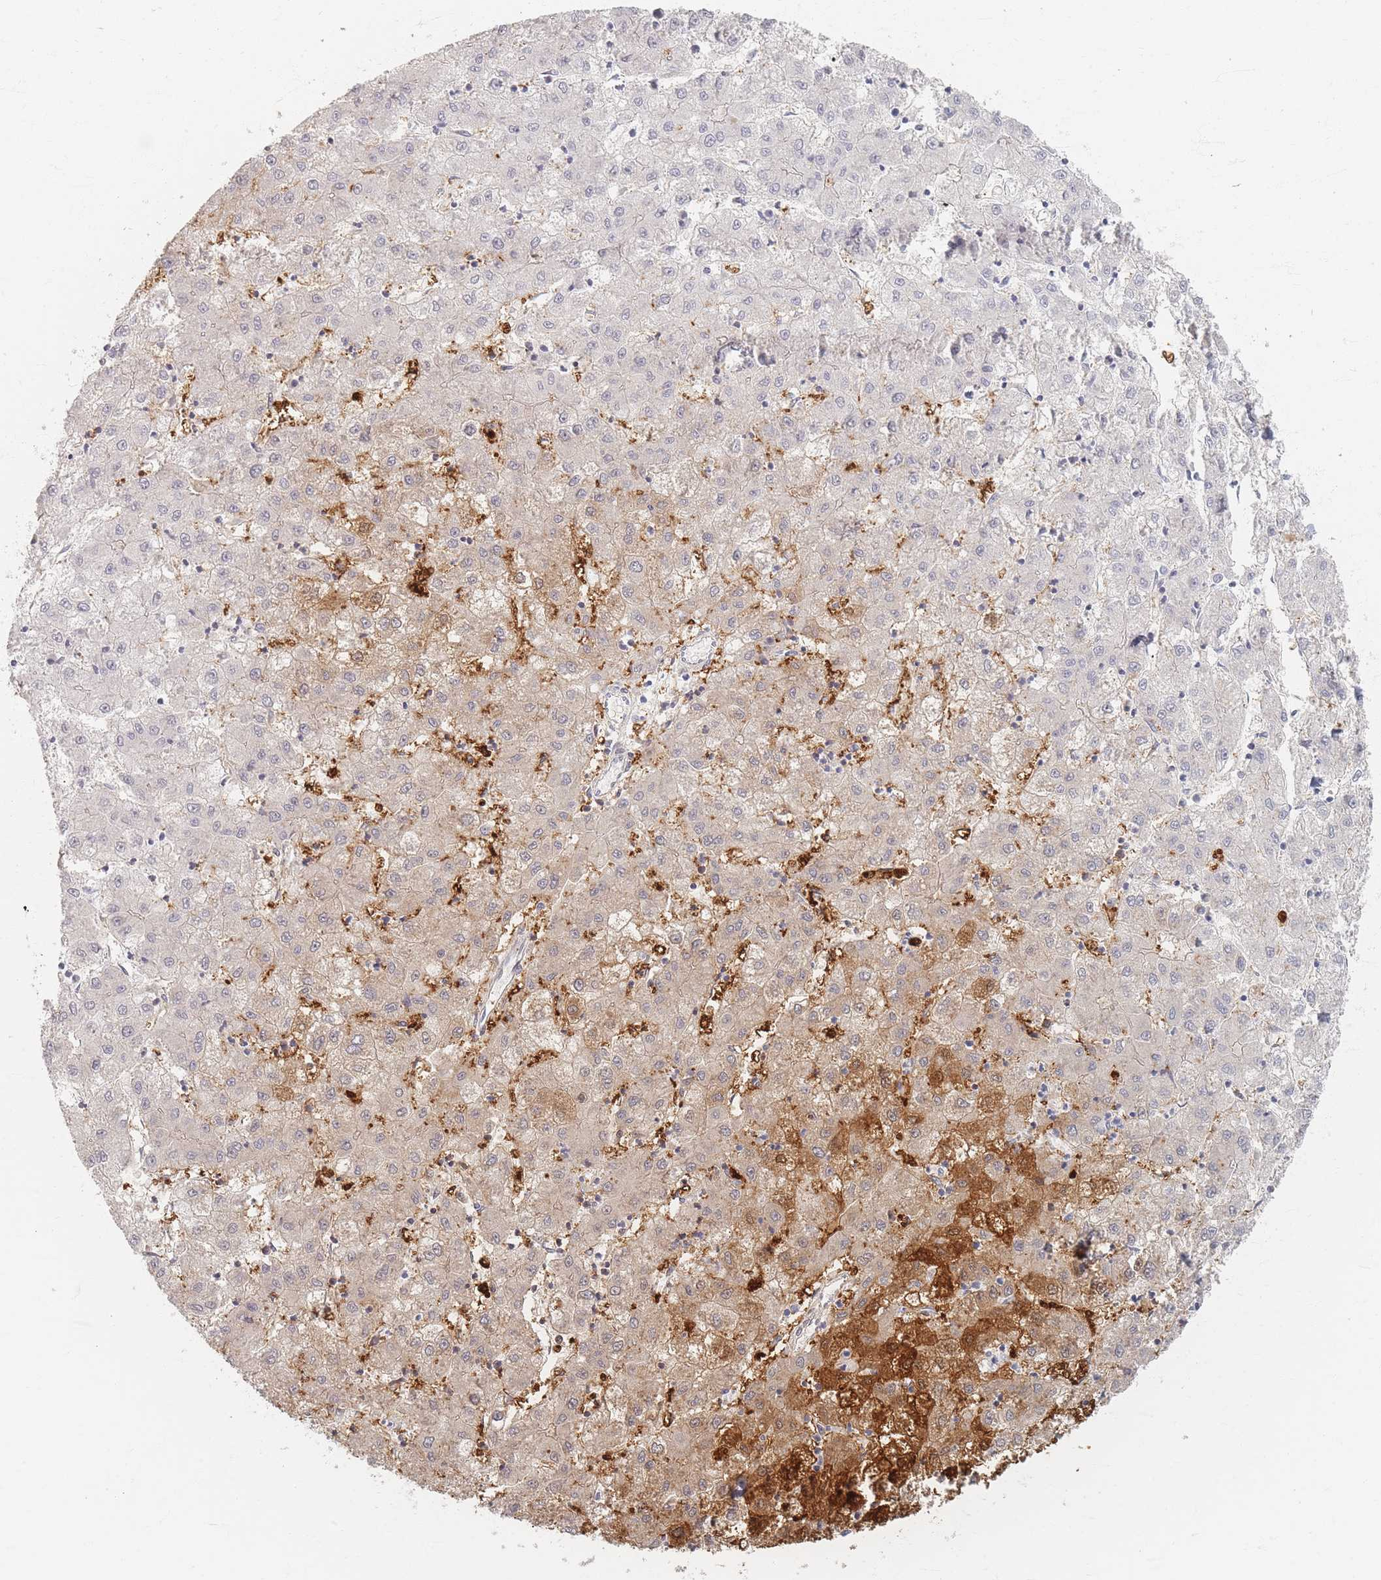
{"staining": {"intensity": "strong", "quantity": "<25%", "location": "cytoplasmic/membranous"}, "tissue": "liver cancer", "cell_type": "Tumor cells", "image_type": "cancer", "snomed": [{"axis": "morphology", "description": "Carcinoma, Hepatocellular, NOS"}, {"axis": "topography", "description": "Liver"}], "caption": "Immunohistochemical staining of human hepatocellular carcinoma (liver) reveals medium levels of strong cytoplasmic/membranous expression in about <25% of tumor cells. (IHC, brightfield microscopy, high magnification).", "gene": "SLC2A11", "patient": {"sex": "male", "age": 72}}